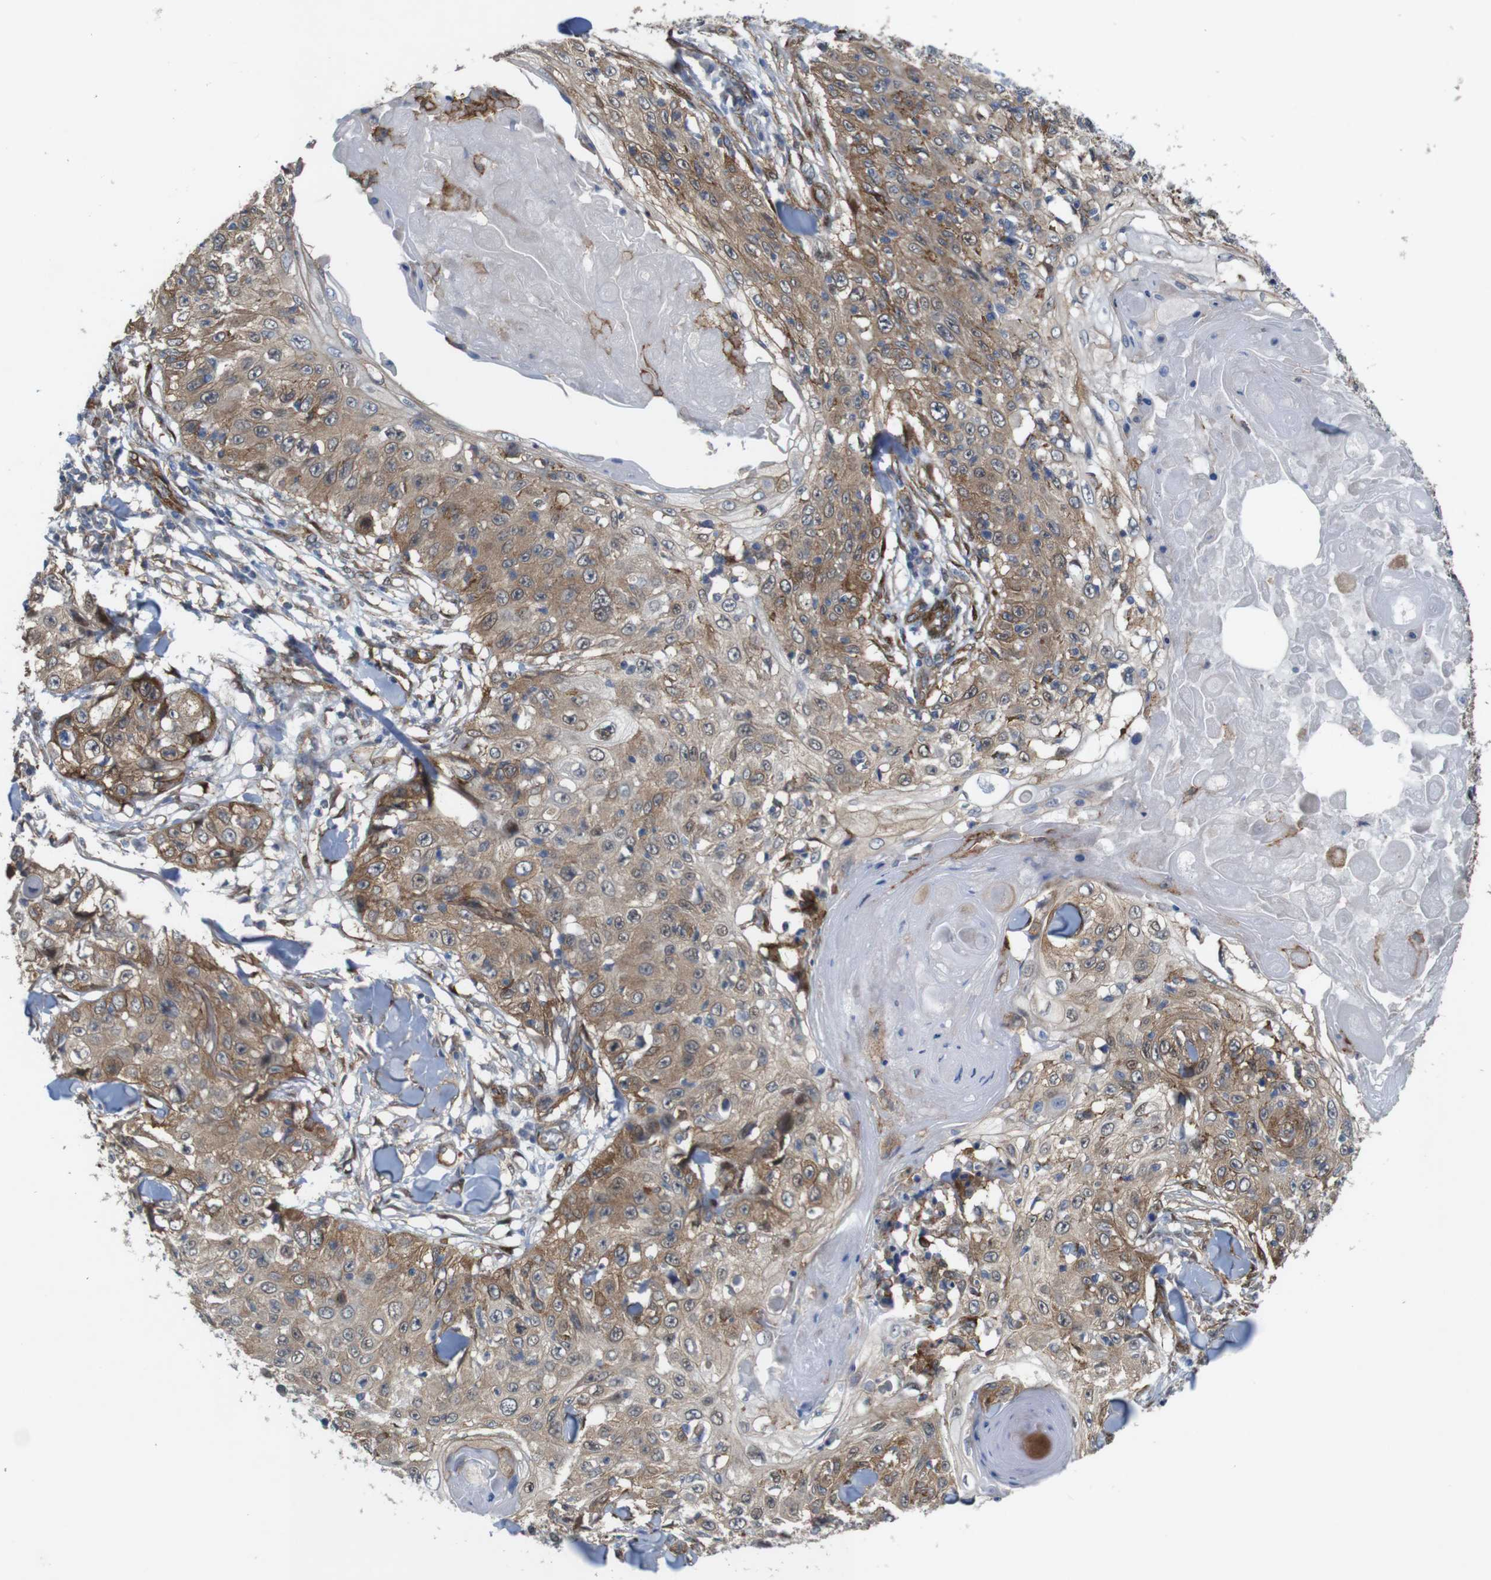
{"staining": {"intensity": "moderate", "quantity": ">75%", "location": "cytoplasmic/membranous"}, "tissue": "skin cancer", "cell_type": "Tumor cells", "image_type": "cancer", "snomed": [{"axis": "morphology", "description": "Squamous cell carcinoma, NOS"}, {"axis": "topography", "description": "Skin"}], "caption": "High-magnification brightfield microscopy of skin cancer stained with DAB (brown) and counterstained with hematoxylin (blue). tumor cells exhibit moderate cytoplasmic/membranous staining is seen in about>75% of cells.", "gene": "PTGER4", "patient": {"sex": "male", "age": 86}}